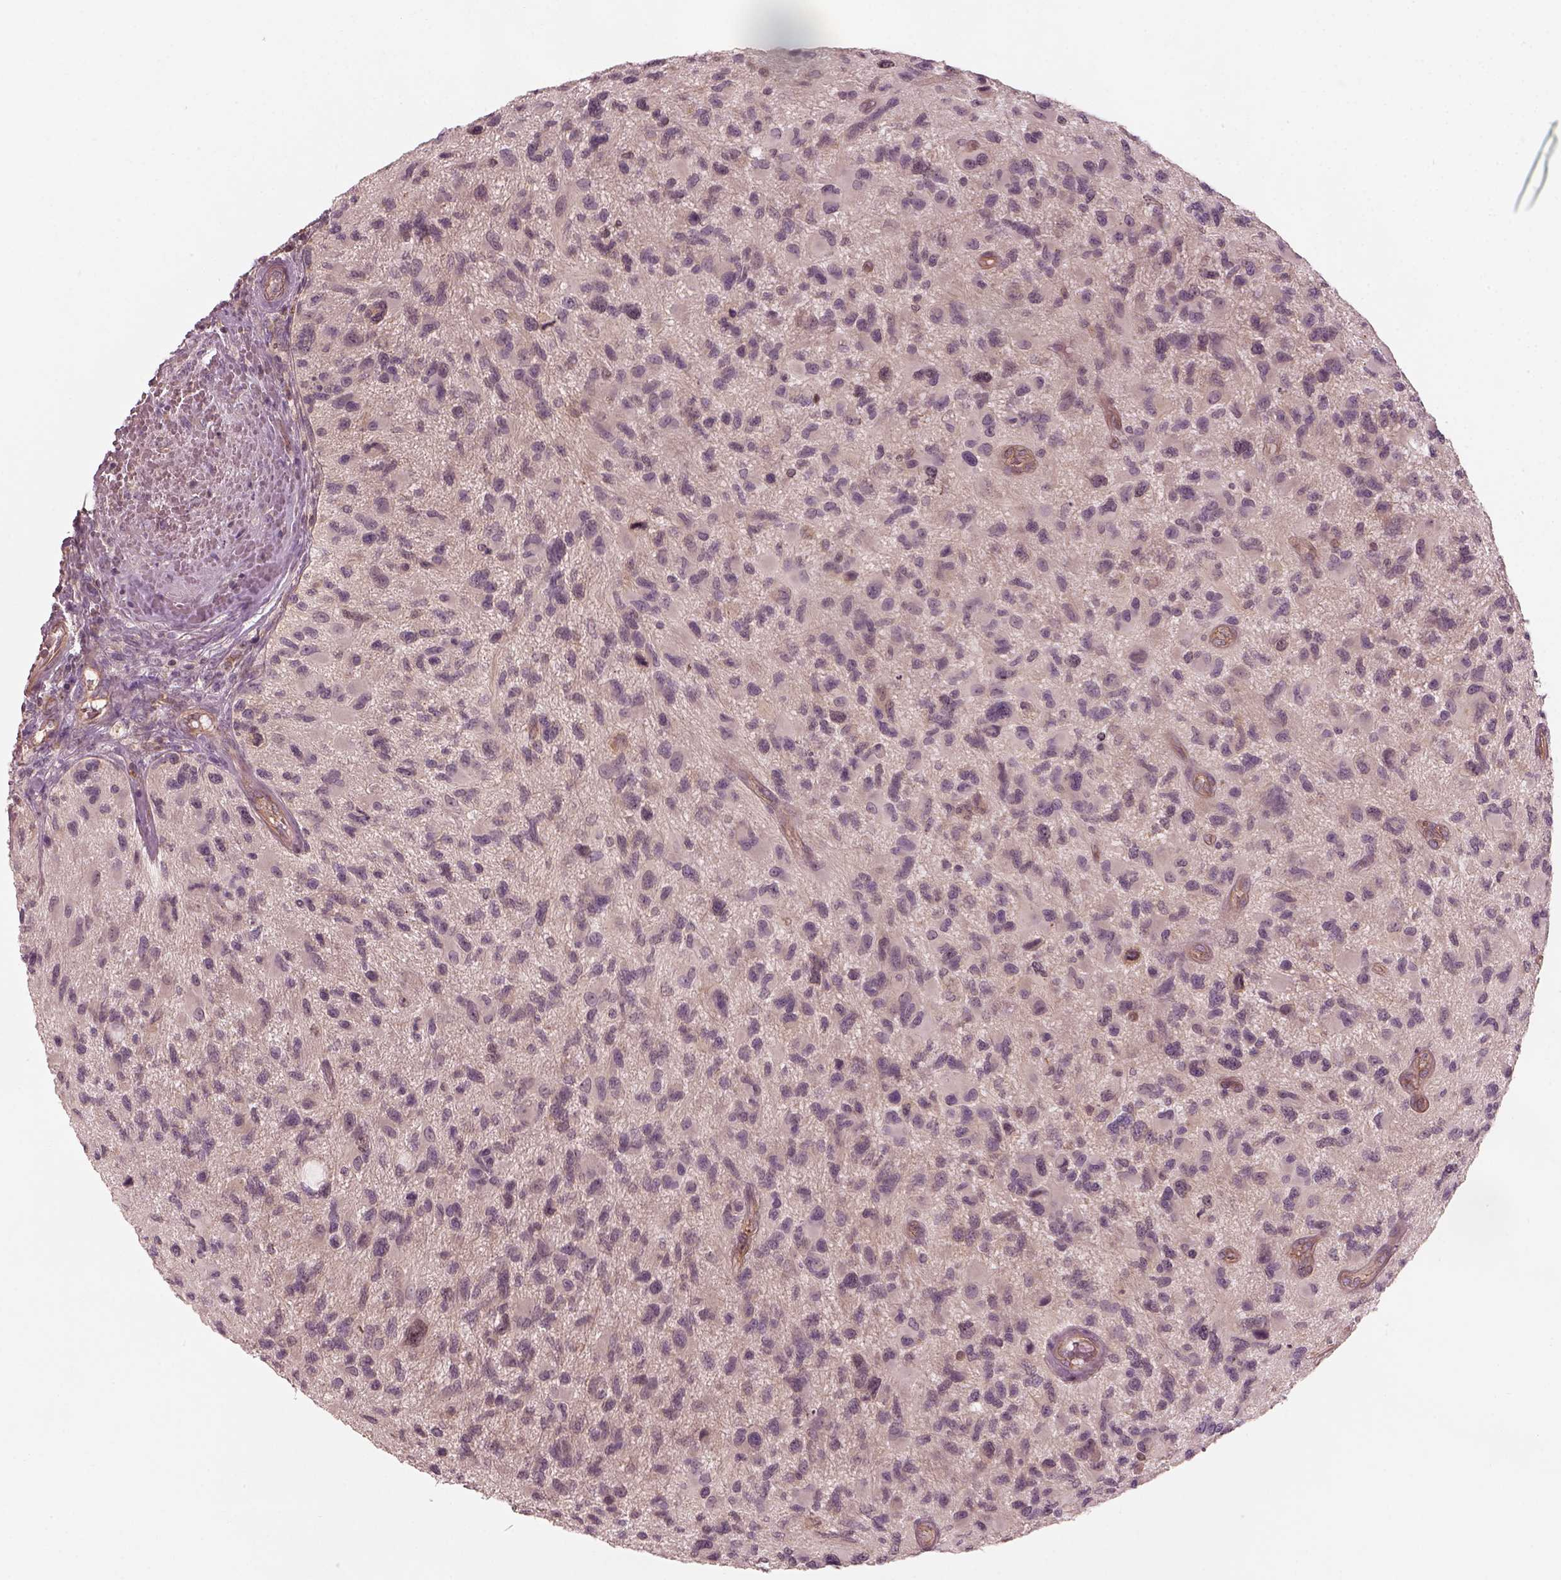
{"staining": {"intensity": "negative", "quantity": "none", "location": "none"}, "tissue": "glioma", "cell_type": "Tumor cells", "image_type": "cancer", "snomed": [{"axis": "morphology", "description": "Glioma, malignant, NOS"}, {"axis": "morphology", "description": "Glioma, malignant, High grade"}, {"axis": "topography", "description": "Brain"}], "caption": "Immunohistochemistry photomicrograph of human glioma stained for a protein (brown), which exhibits no staining in tumor cells.", "gene": "FAM107B", "patient": {"sex": "female", "age": 71}}